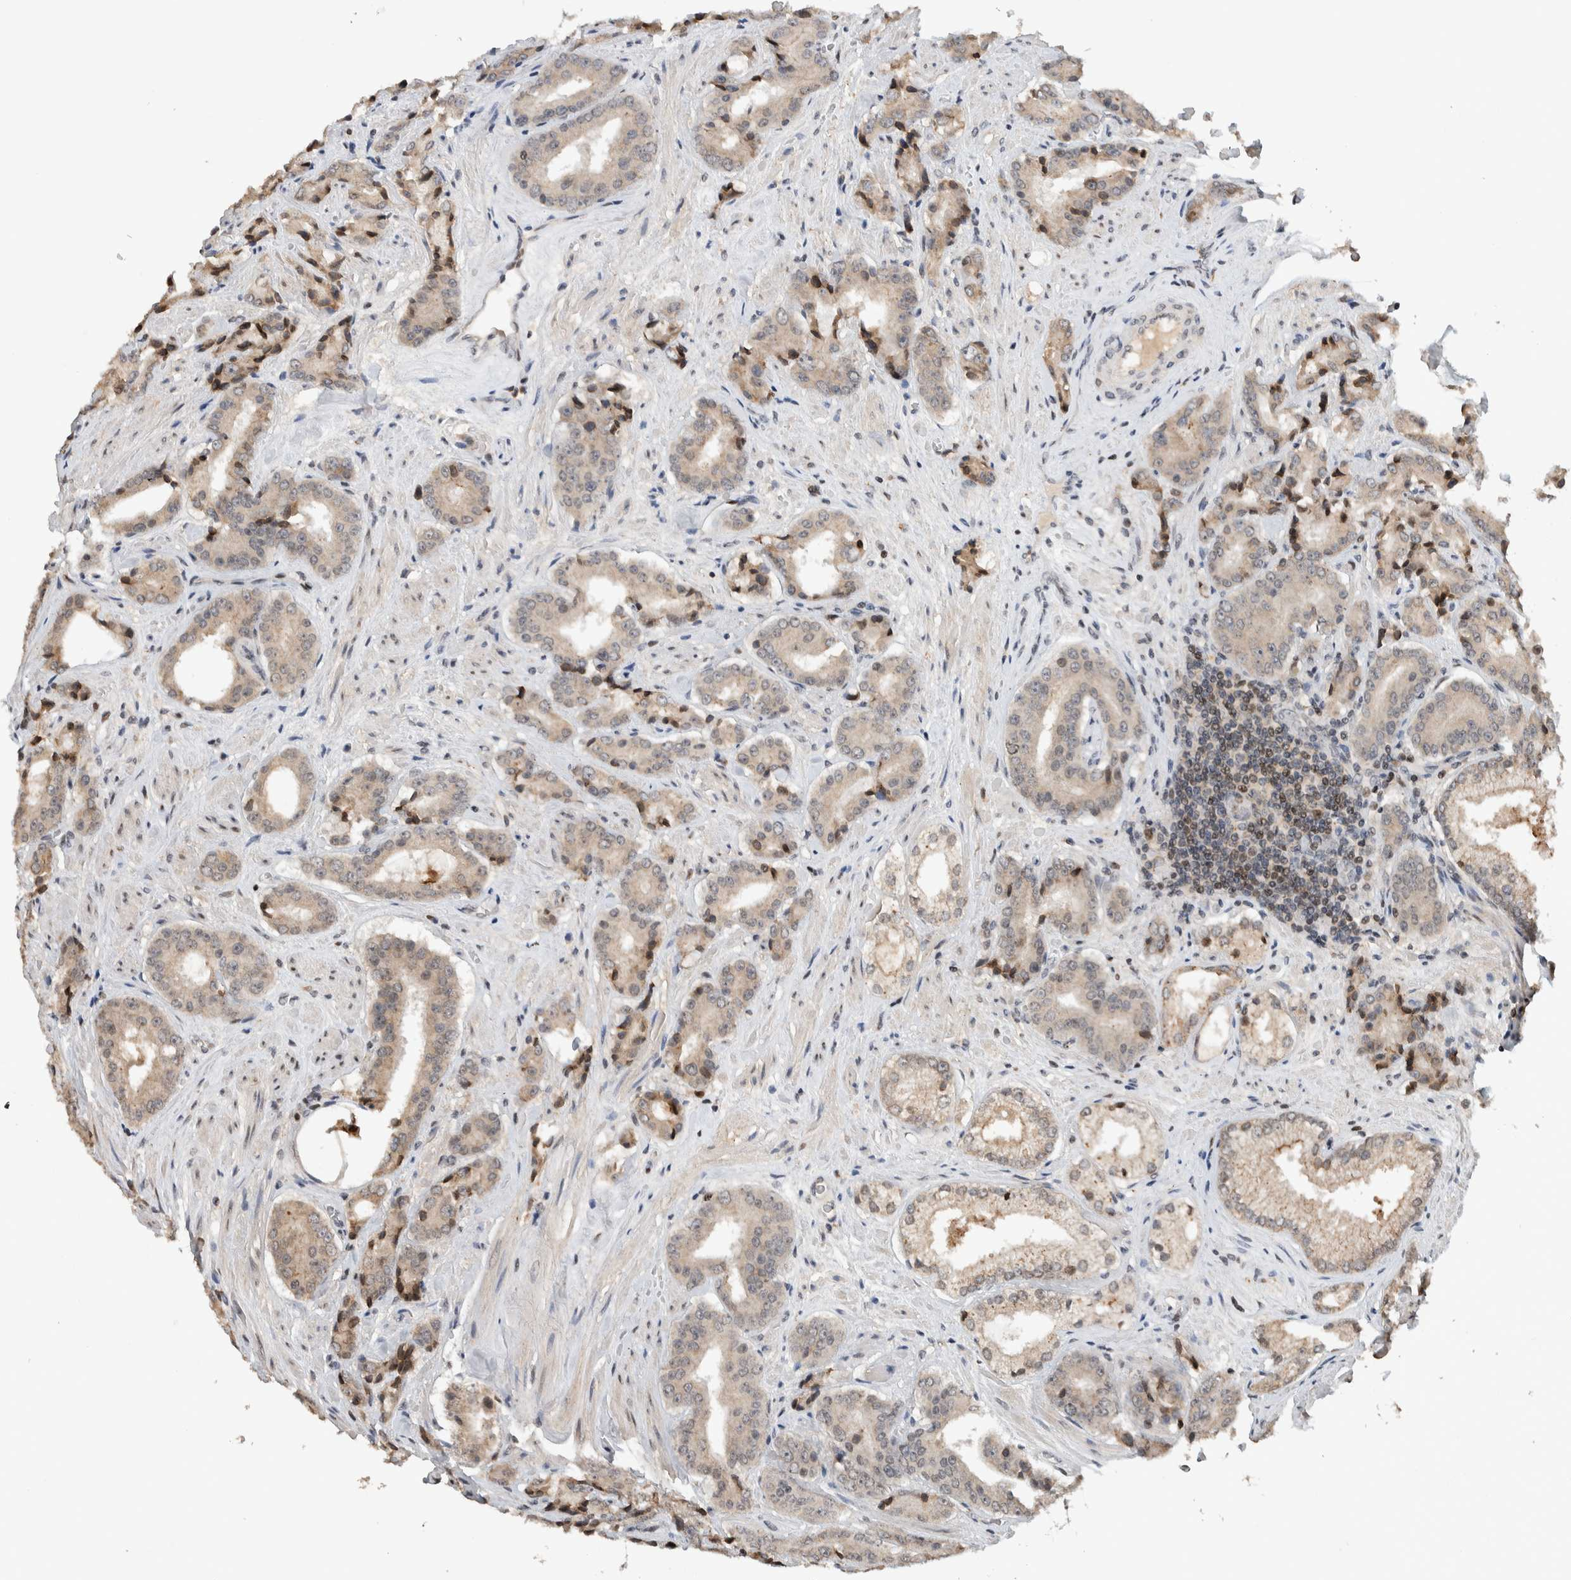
{"staining": {"intensity": "weak", "quantity": "<25%", "location": "cytoplasmic/membranous,nuclear"}, "tissue": "prostate cancer", "cell_type": "Tumor cells", "image_type": "cancer", "snomed": [{"axis": "morphology", "description": "Adenocarcinoma, High grade"}, {"axis": "topography", "description": "Prostate"}], "caption": "A high-resolution histopathology image shows IHC staining of prostate high-grade adenocarcinoma, which reveals no significant staining in tumor cells.", "gene": "ZNF521", "patient": {"sex": "male", "age": 71}}